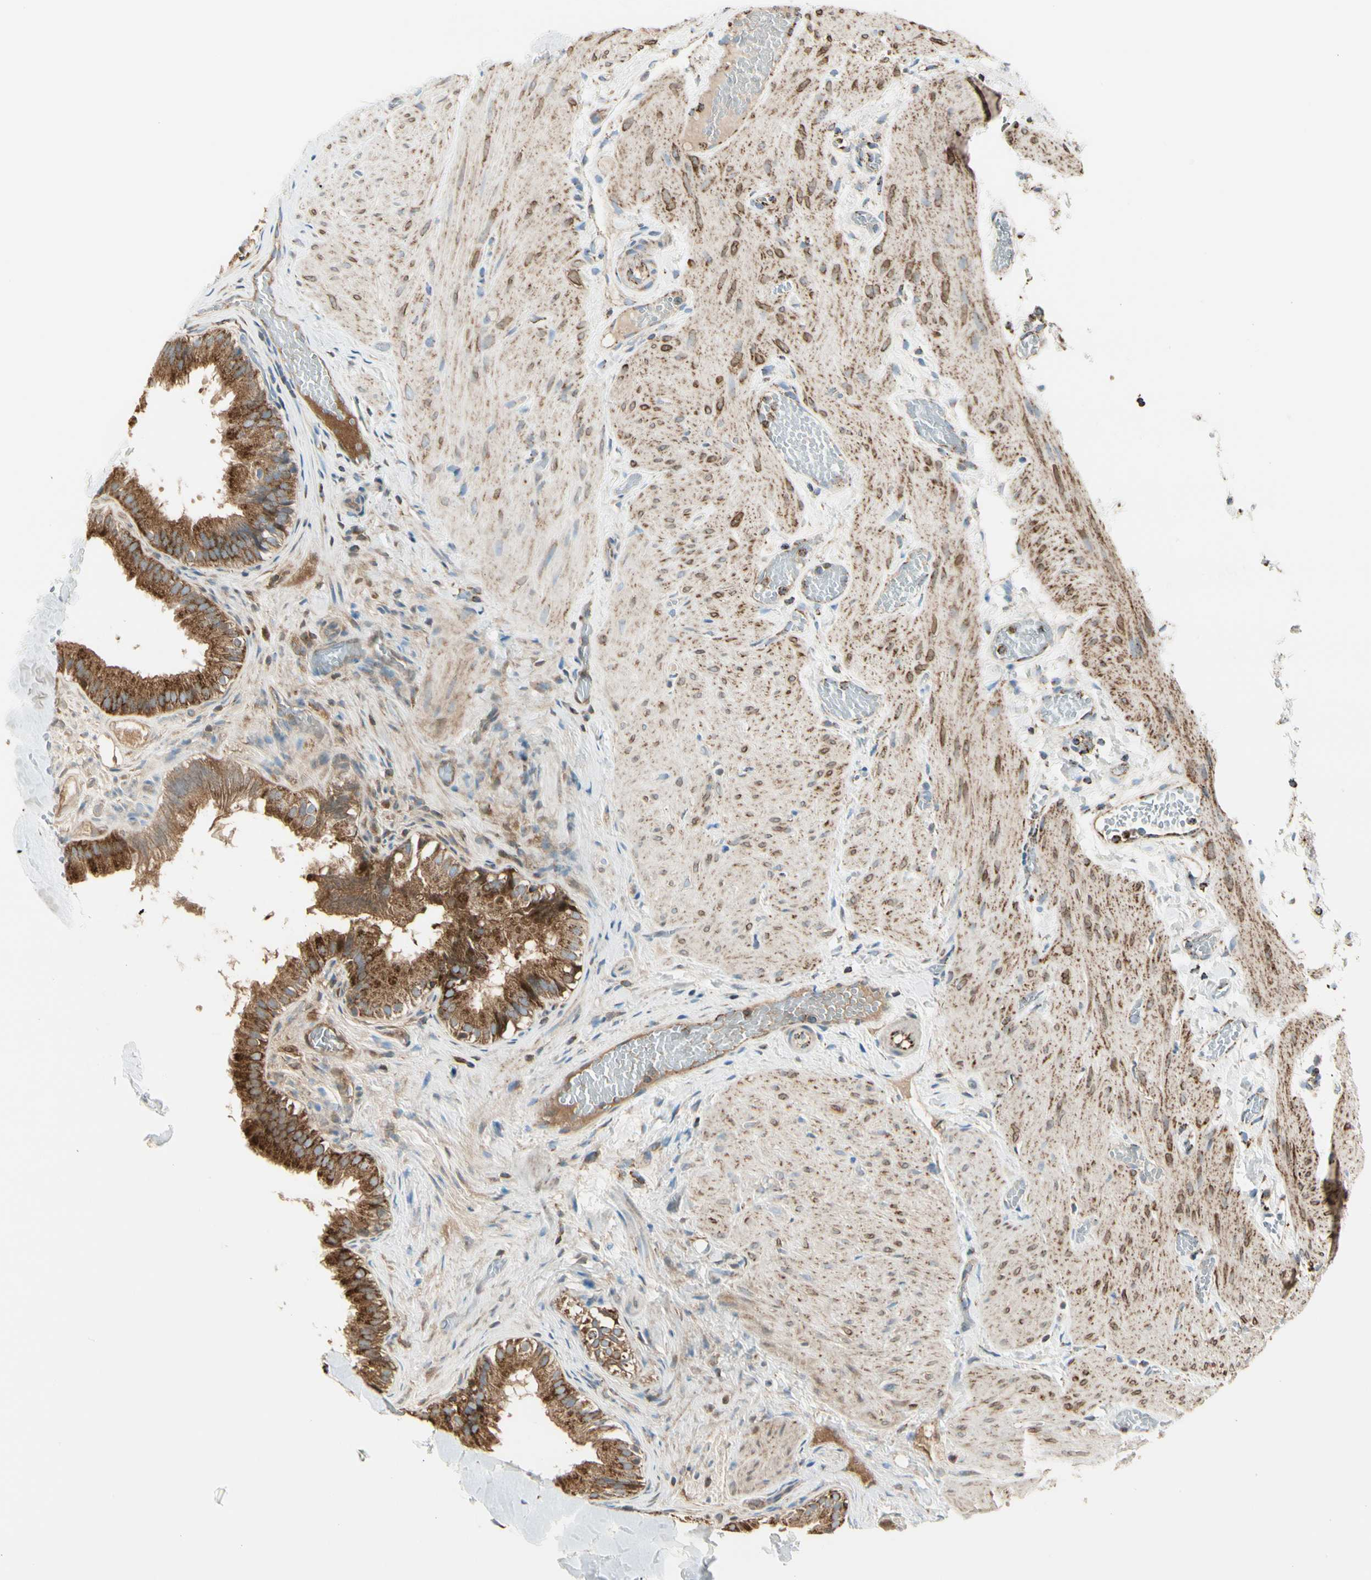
{"staining": {"intensity": "strong", "quantity": ">75%", "location": "cytoplasmic/membranous"}, "tissue": "gallbladder", "cell_type": "Glandular cells", "image_type": "normal", "snomed": [{"axis": "morphology", "description": "Normal tissue, NOS"}, {"axis": "topography", "description": "Gallbladder"}], "caption": "High-magnification brightfield microscopy of benign gallbladder stained with DAB (brown) and counterstained with hematoxylin (blue). glandular cells exhibit strong cytoplasmic/membranous expression is seen in approximately>75% of cells.", "gene": "ME2", "patient": {"sex": "female", "age": 26}}